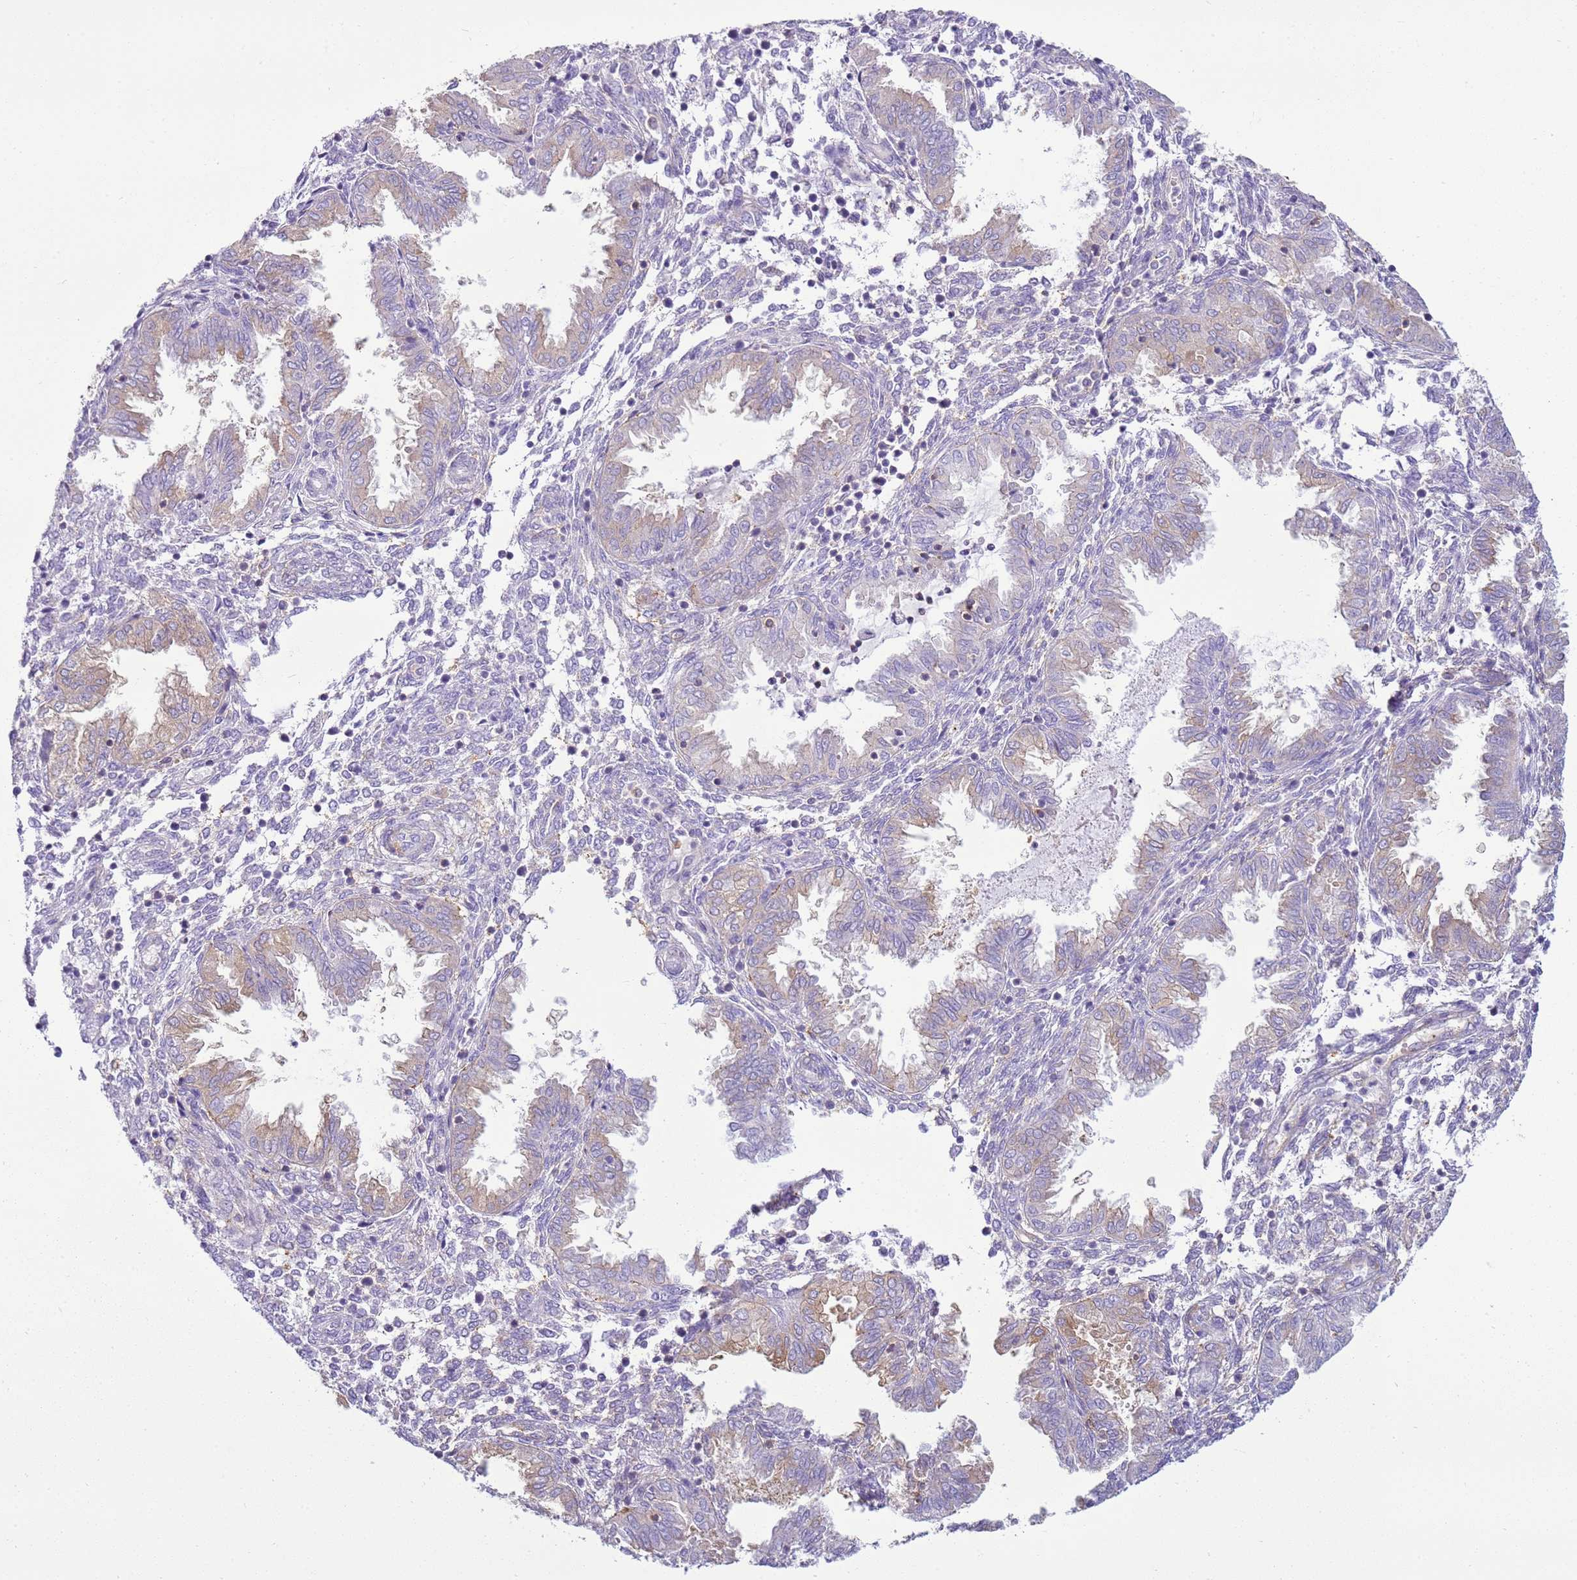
{"staining": {"intensity": "moderate", "quantity": "<25%", "location": "cytoplasmic/membranous"}, "tissue": "endometrium", "cell_type": "Cells in endometrial stroma", "image_type": "normal", "snomed": [{"axis": "morphology", "description": "Normal tissue, NOS"}, {"axis": "topography", "description": "Endometrium"}], "caption": "A high-resolution micrograph shows immunohistochemistry staining of benign endometrium, which displays moderate cytoplasmic/membranous positivity in about <25% of cells in endometrial stroma. The staining was performed using DAB, with brown indicating positive protein expression. Nuclei are stained blue with hematoxylin.", "gene": "SNX21", "patient": {"sex": "female", "age": 33}}